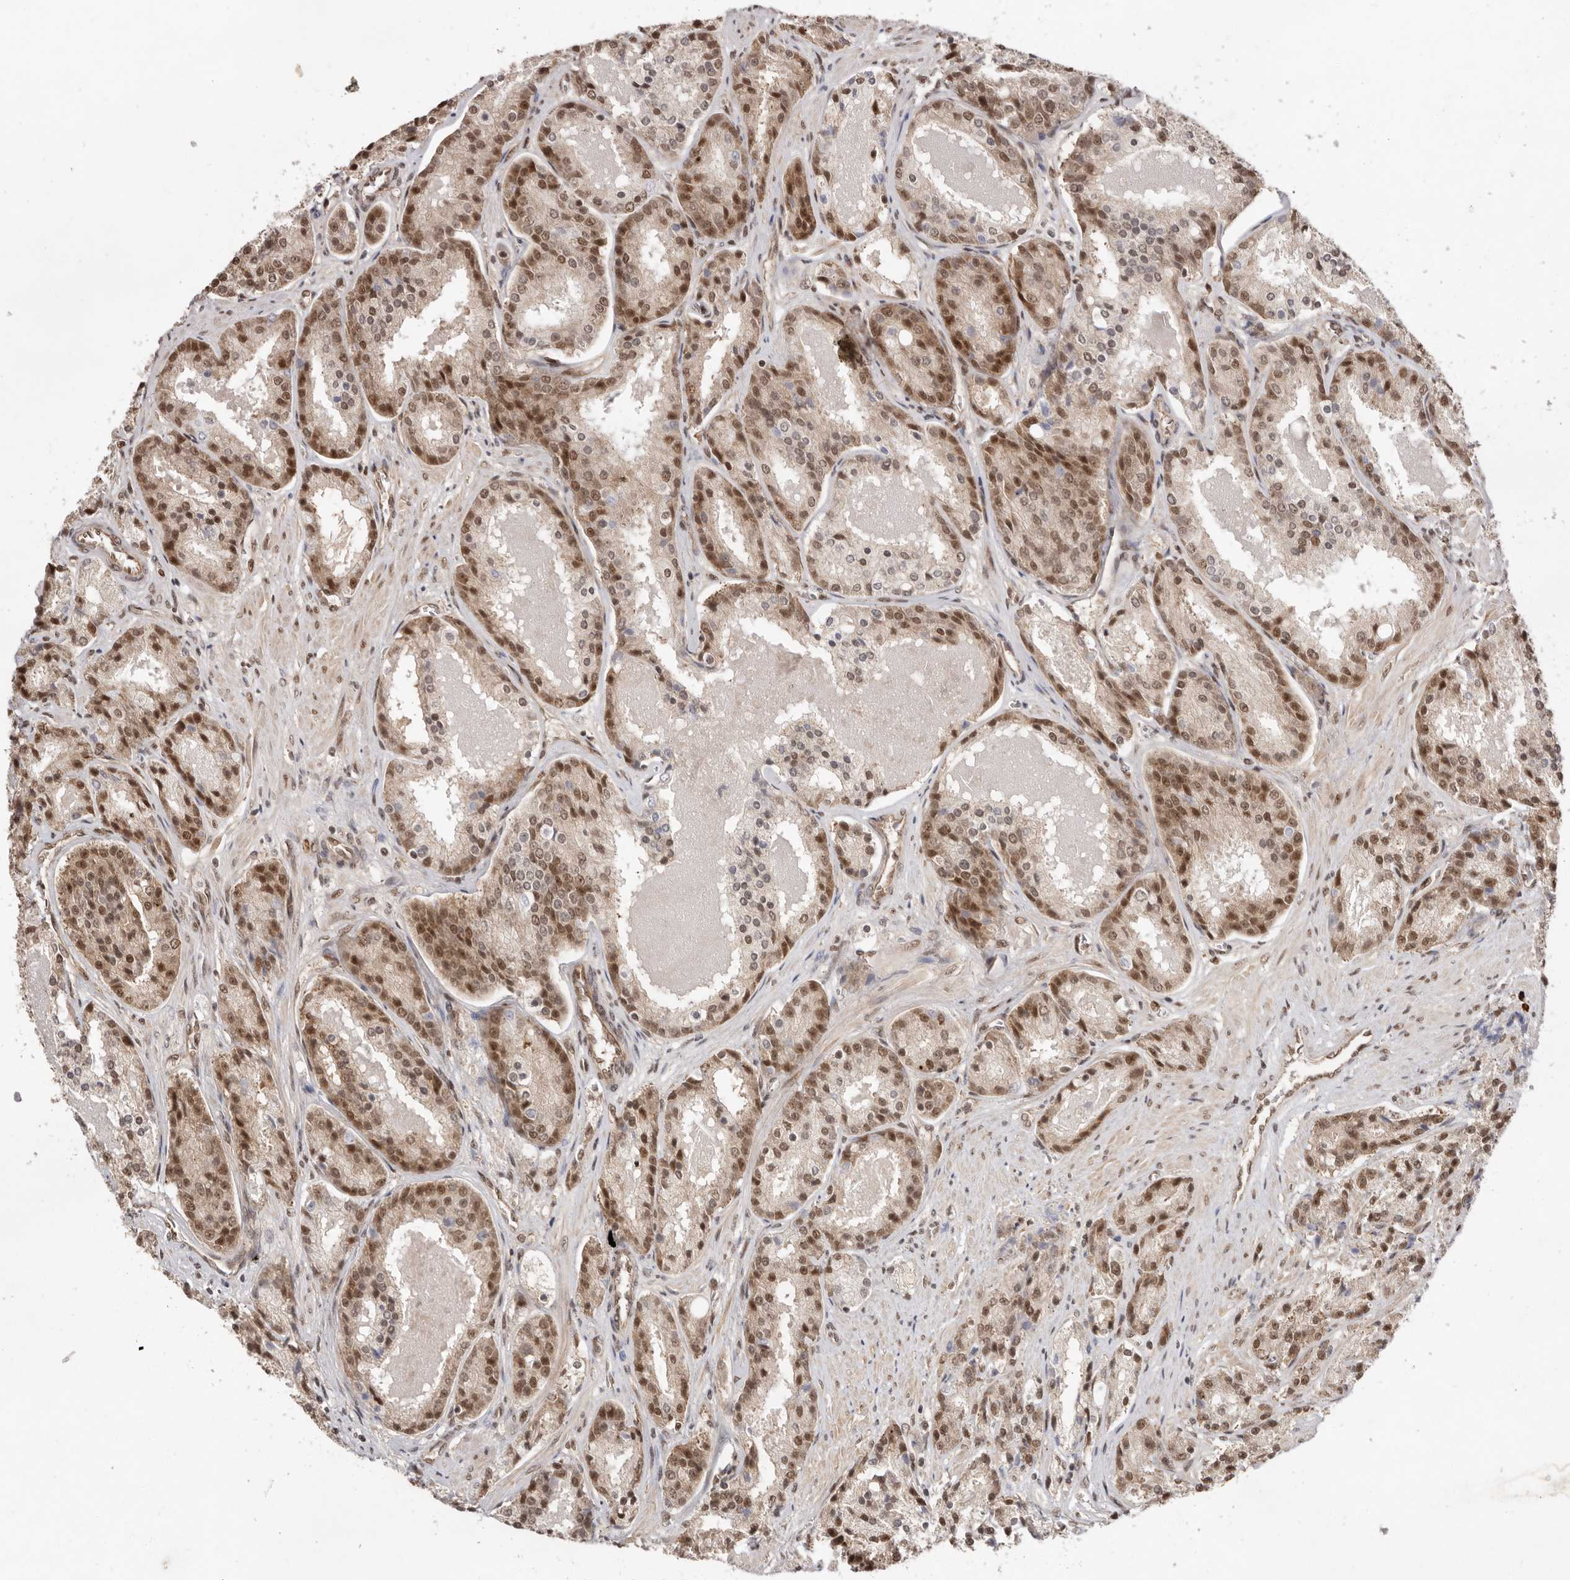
{"staining": {"intensity": "moderate", "quantity": ">75%", "location": "nuclear"}, "tissue": "prostate cancer", "cell_type": "Tumor cells", "image_type": "cancer", "snomed": [{"axis": "morphology", "description": "Adenocarcinoma, High grade"}, {"axis": "topography", "description": "Prostate"}], "caption": "Immunohistochemistry staining of prostate cancer, which displays medium levels of moderate nuclear staining in about >75% of tumor cells indicating moderate nuclear protein staining. The staining was performed using DAB (3,3'-diaminobenzidine) (brown) for protein detection and nuclei were counterstained in hematoxylin (blue).", "gene": "CHTOP", "patient": {"sex": "male", "age": 60}}